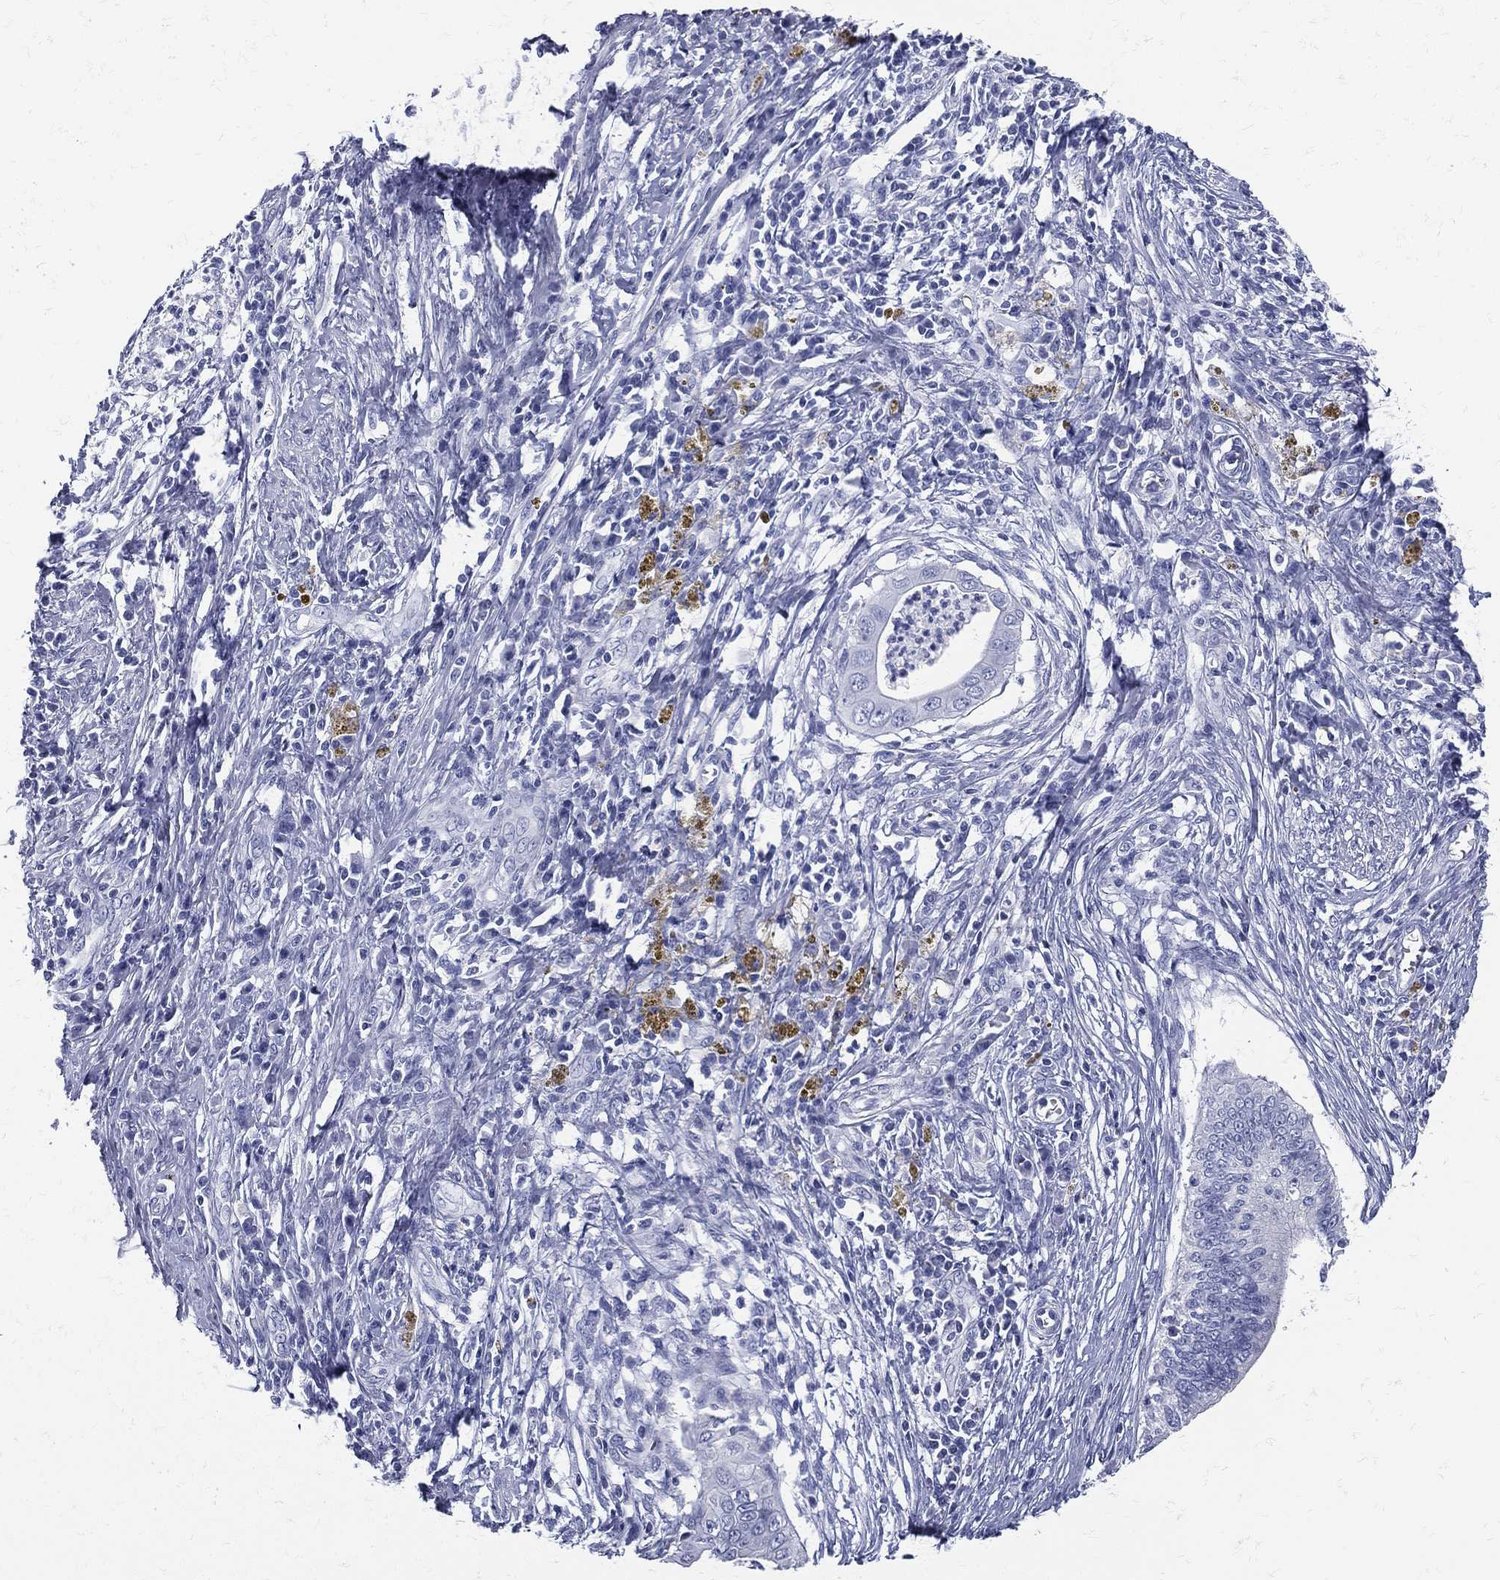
{"staining": {"intensity": "negative", "quantity": "none", "location": "none"}, "tissue": "cervical cancer", "cell_type": "Tumor cells", "image_type": "cancer", "snomed": [{"axis": "morphology", "description": "Adenocarcinoma, NOS"}, {"axis": "topography", "description": "Cervix"}], "caption": "DAB (3,3'-diaminobenzidine) immunohistochemical staining of cervical adenocarcinoma displays no significant expression in tumor cells.", "gene": "ETNPPL", "patient": {"sex": "female", "age": 42}}